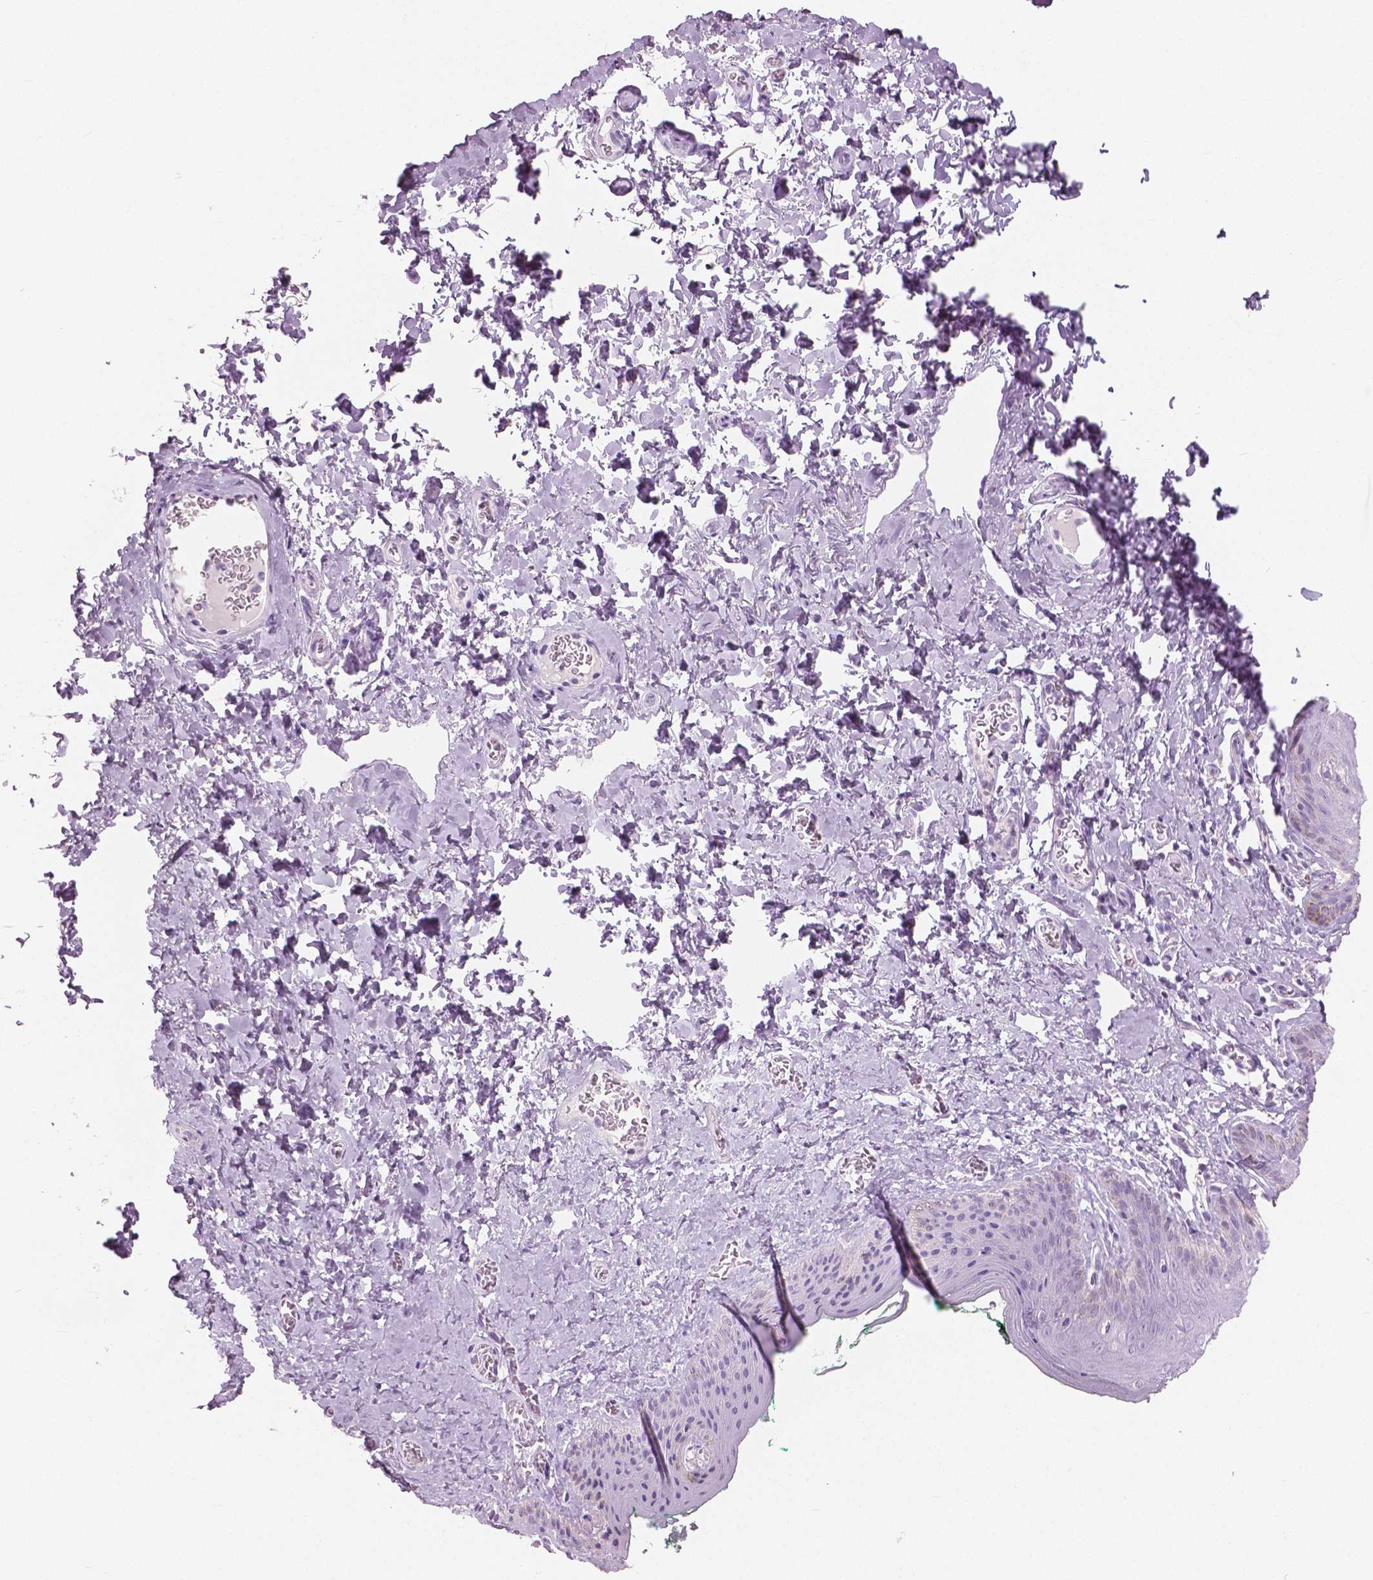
{"staining": {"intensity": "negative", "quantity": "none", "location": "none"}, "tissue": "skin", "cell_type": "Epidermal cells", "image_type": "normal", "snomed": [{"axis": "morphology", "description": "Normal tissue, NOS"}, {"axis": "topography", "description": "Vulva"}, {"axis": "topography", "description": "Peripheral nerve tissue"}], "caption": "Protein analysis of normal skin shows no significant positivity in epidermal cells. (DAB IHC, high magnification).", "gene": "GALM", "patient": {"sex": "female", "age": 66}}